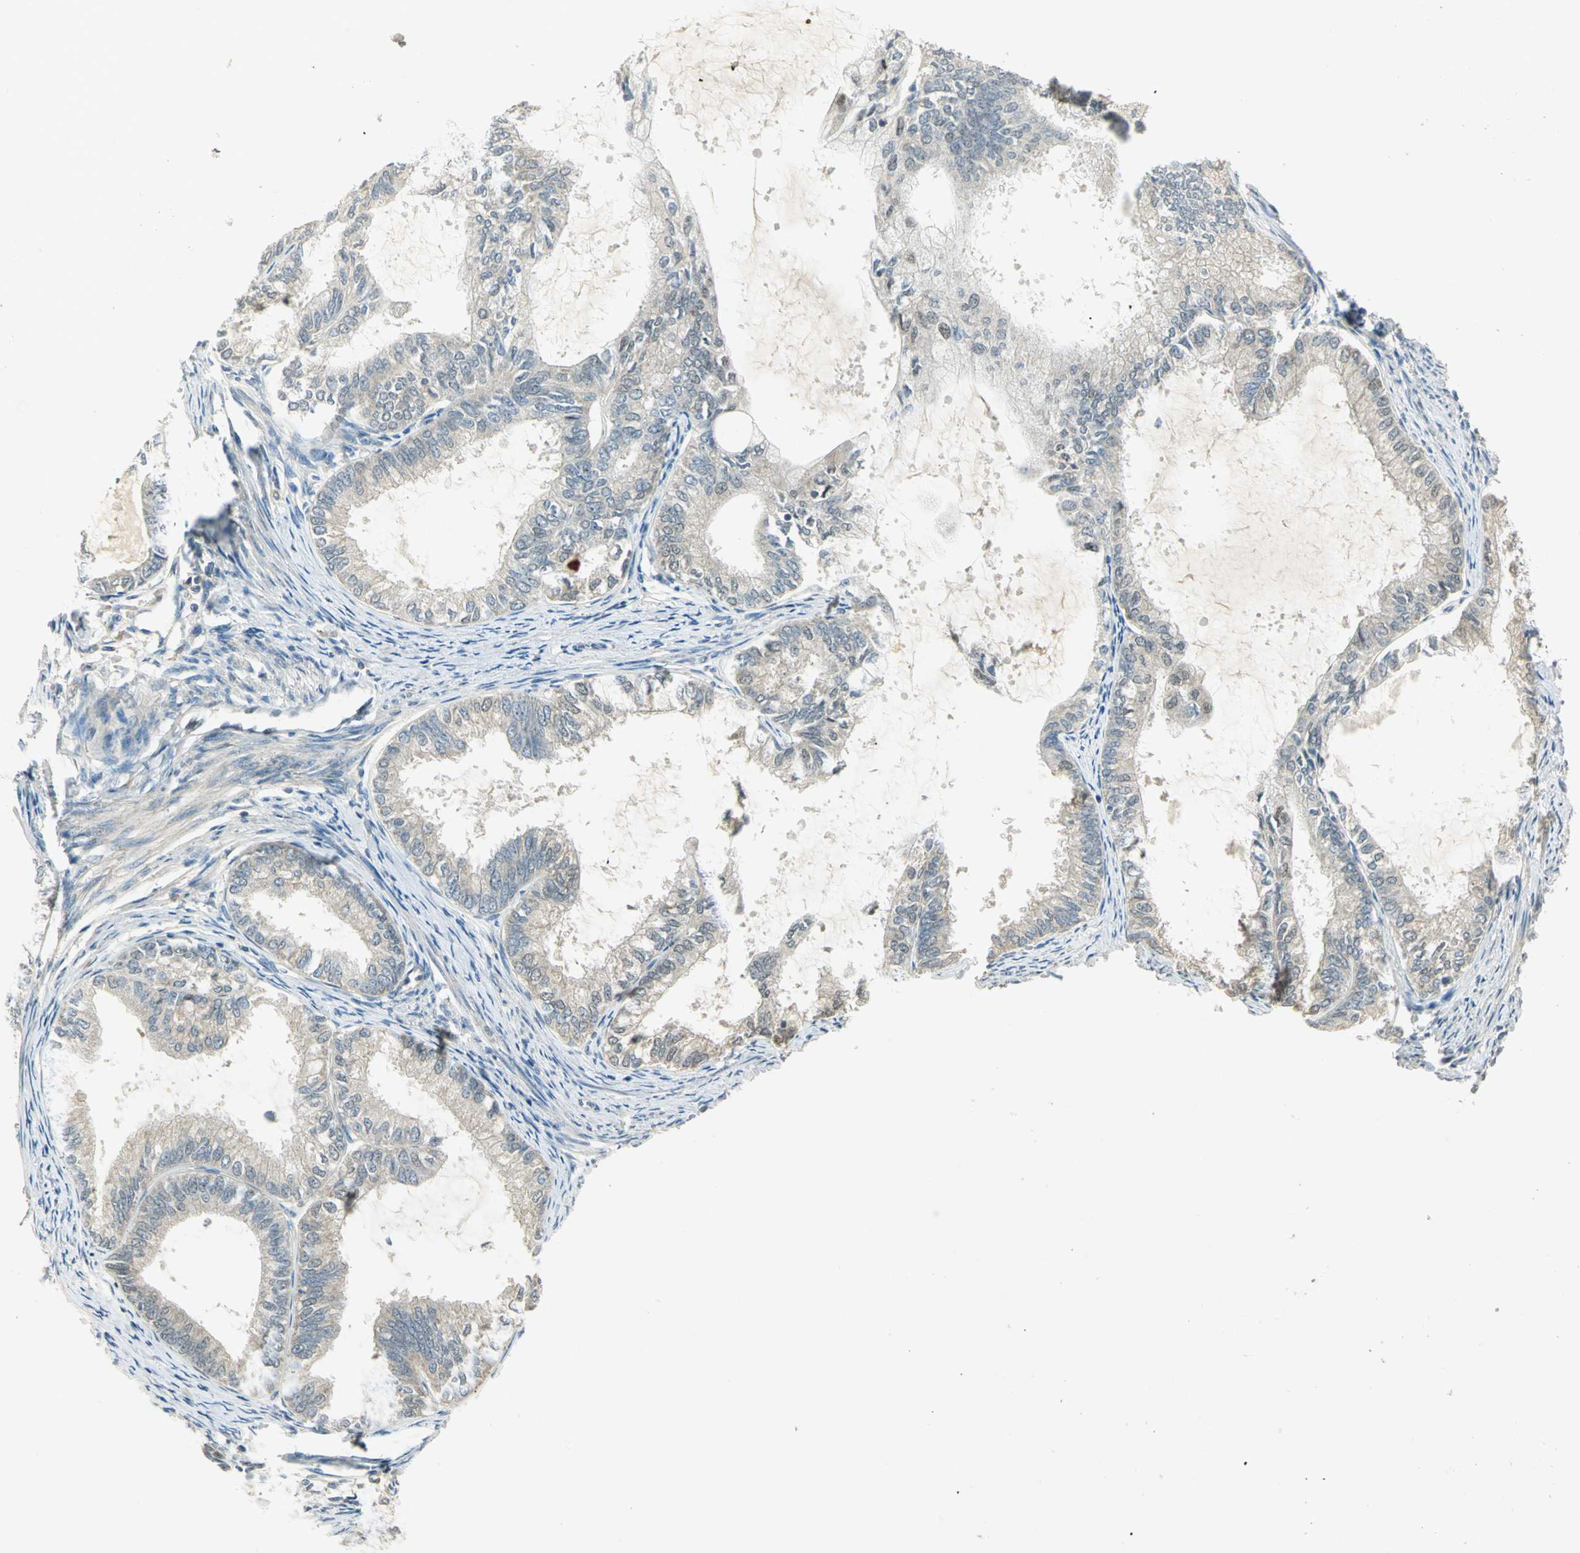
{"staining": {"intensity": "weak", "quantity": ">75%", "location": "cytoplasmic/membranous"}, "tissue": "endometrial cancer", "cell_type": "Tumor cells", "image_type": "cancer", "snomed": [{"axis": "morphology", "description": "Adenocarcinoma, NOS"}, {"axis": "topography", "description": "Endometrium"}], "caption": "Immunohistochemistry (IHC) of human adenocarcinoma (endometrial) demonstrates low levels of weak cytoplasmic/membranous expression in approximately >75% of tumor cells.", "gene": "BIRC2", "patient": {"sex": "female", "age": 86}}